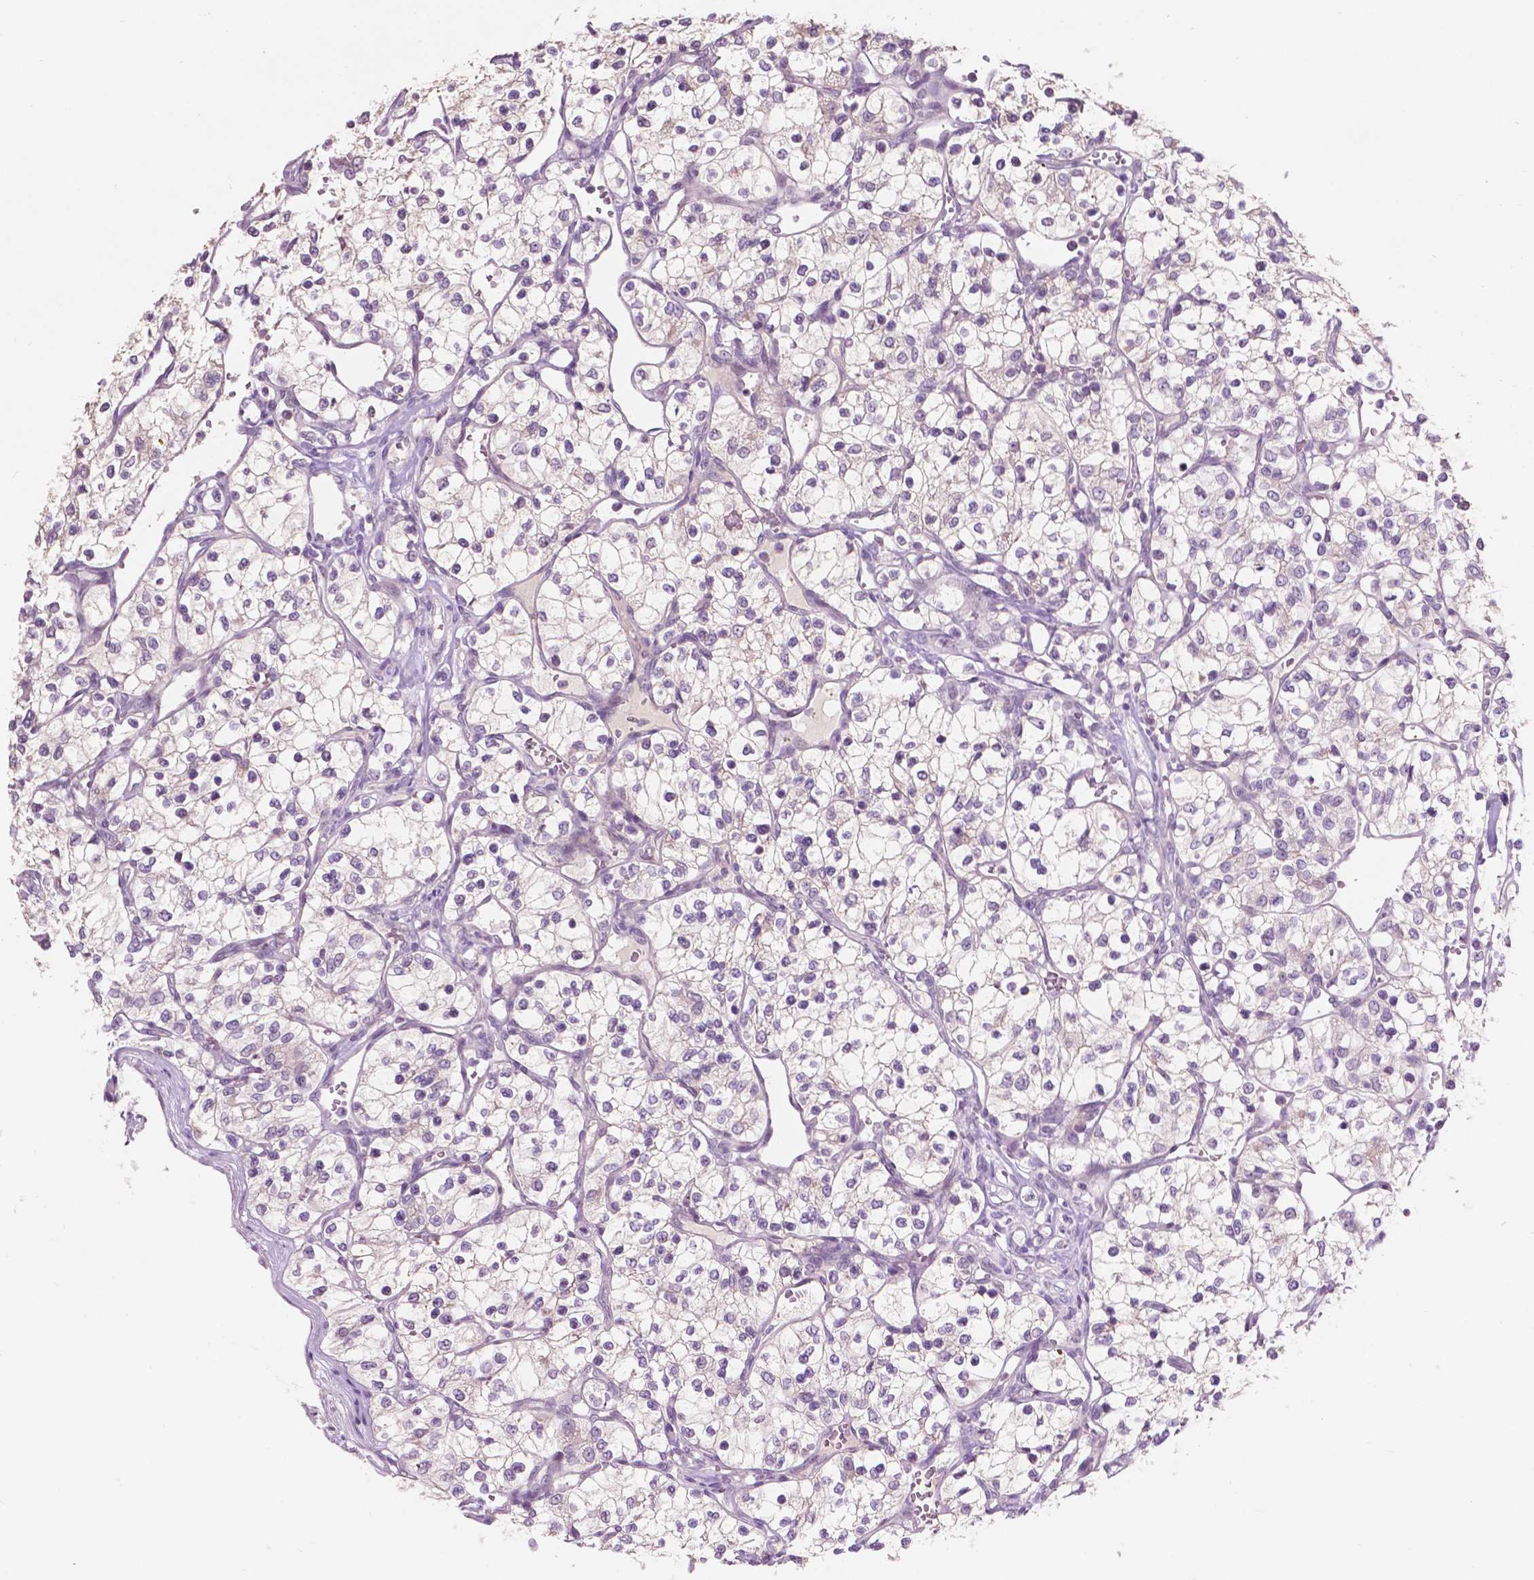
{"staining": {"intensity": "negative", "quantity": "none", "location": "none"}, "tissue": "renal cancer", "cell_type": "Tumor cells", "image_type": "cancer", "snomed": [{"axis": "morphology", "description": "Adenocarcinoma, NOS"}, {"axis": "topography", "description": "Kidney"}], "caption": "Adenocarcinoma (renal) was stained to show a protein in brown. There is no significant expression in tumor cells. (Brightfield microscopy of DAB (3,3'-diaminobenzidine) IHC at high magnification).", "gene": "TM6SF2", "patient": {"sex": "female", "age": 69}}